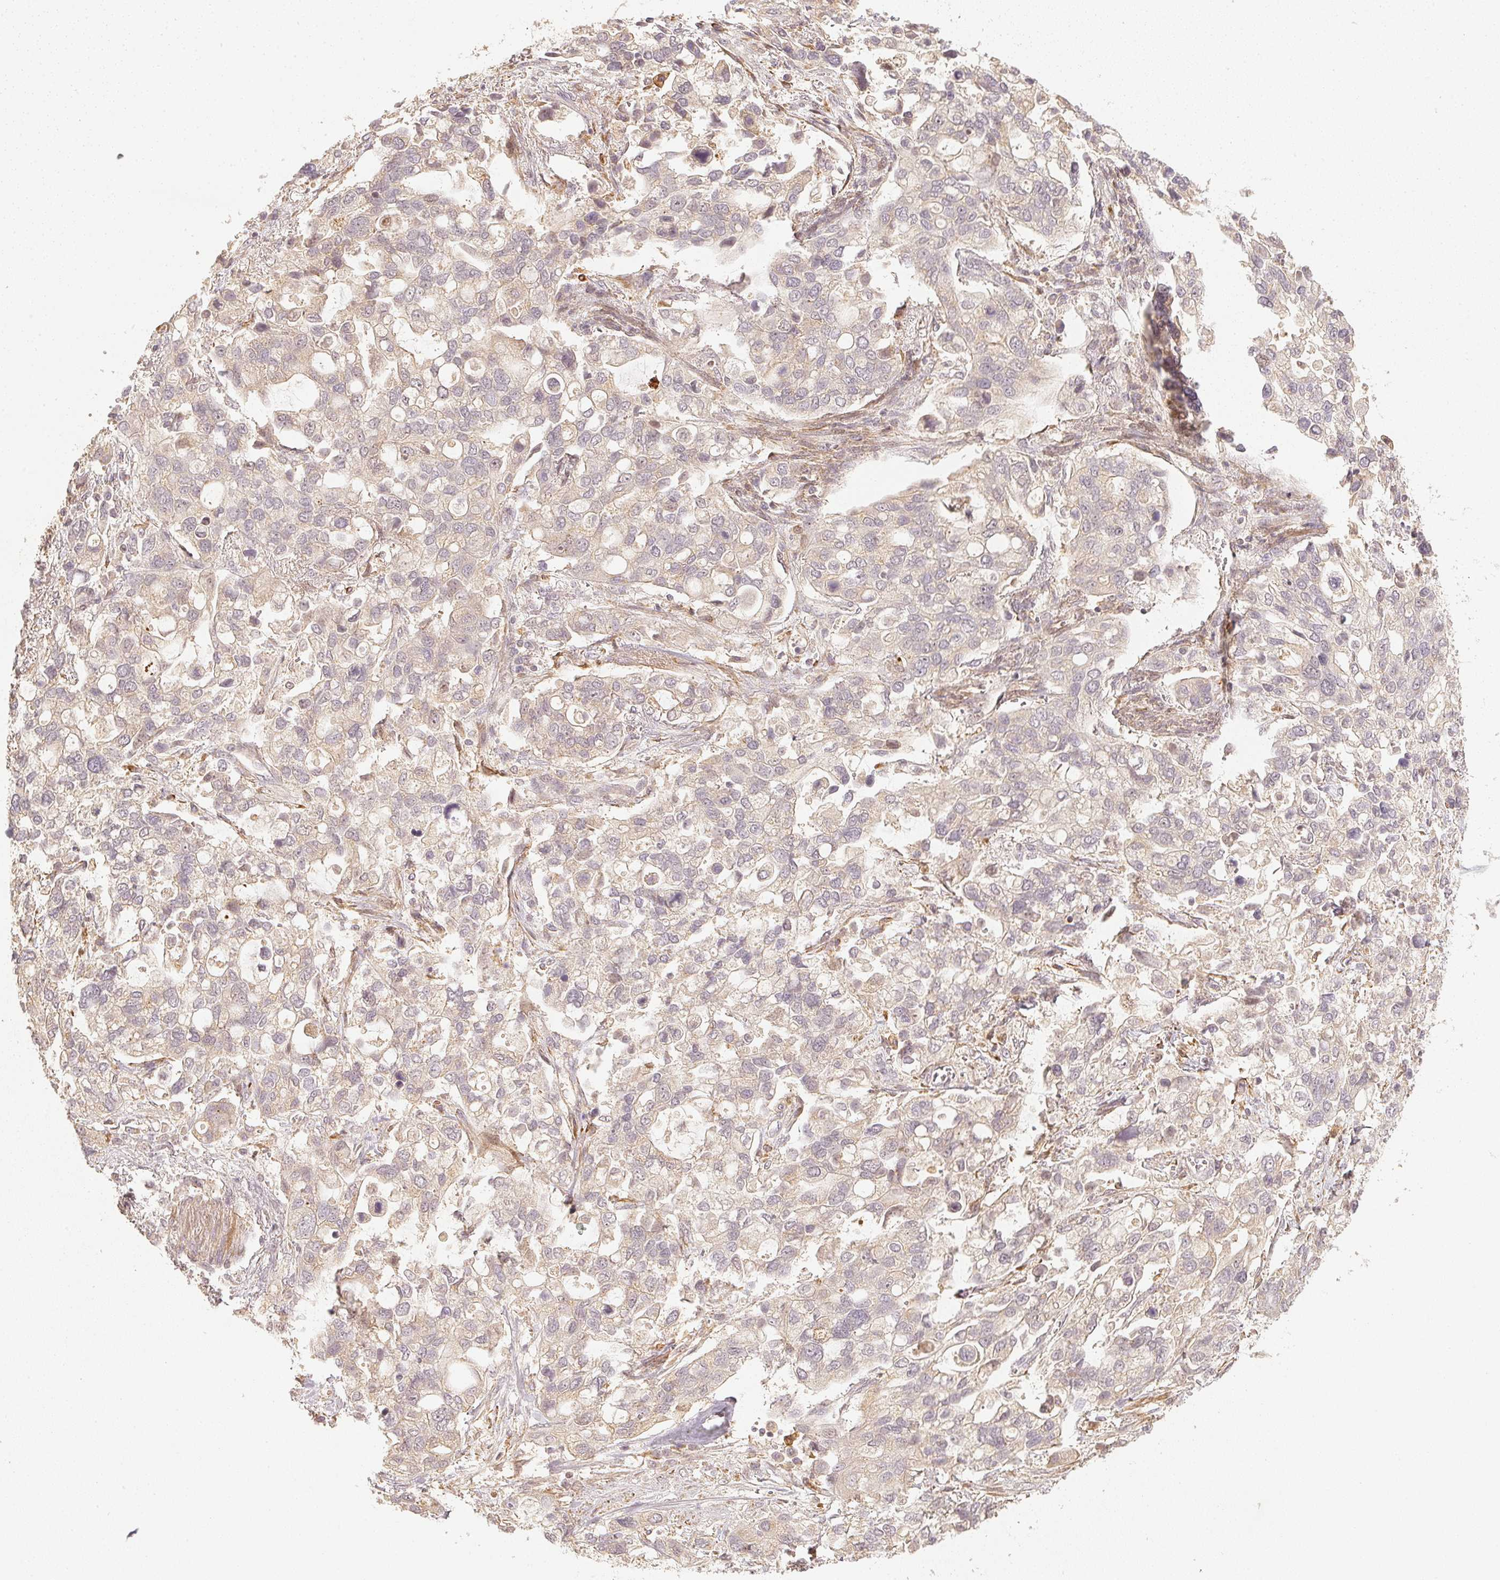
{"staining": {"intensity": "negative", "quantity": "none", "location": "none"}, "tissue": "stomach cancer", "cell_type": "Tumor cells", "image_type": "cancer", "snomed": [{"axis": "morphology", "description": "Adenocarcinoma, NOS"}, {"axis": "topography", "description": "Stomach, upper"}], "caption": "Tumor cells are negative for protein expression in human stomach adenocarcinoma. Nuclei are stained in blue.", "gene": "SERPINE1", "patient": {"sex": "female", "age": 81}}